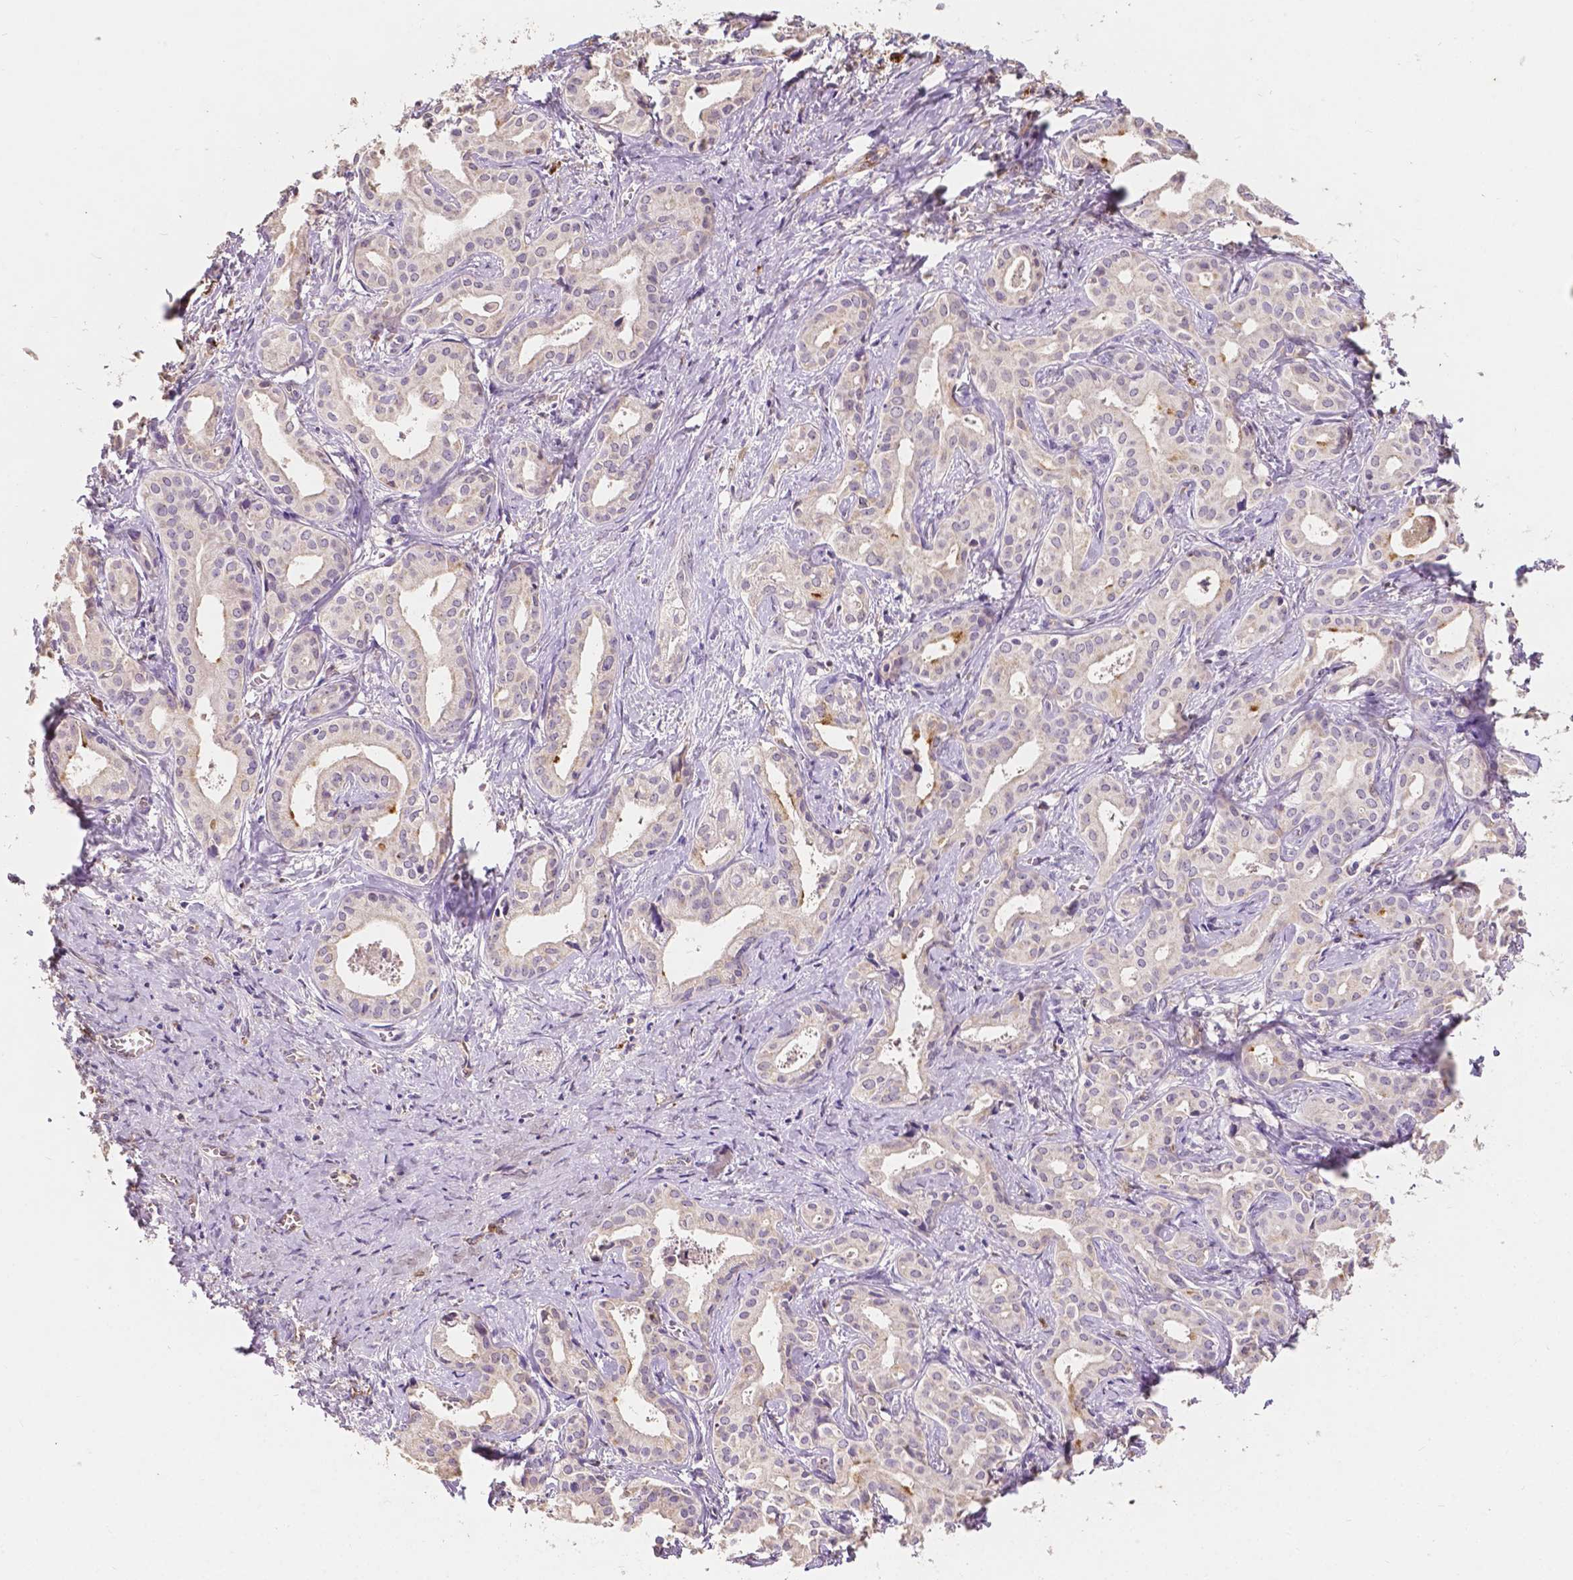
{"staining": {"intensity": "negative", "quantity": "none", "location": "none"}, "tissue": "liver cancer", "cell_type": "Tumor cells", "image_type": "cancer", "snomed": [{"axis": "morphology", "description": "Cholangiocarcinoma"}, {"axis": "topography", "description": "Liver"}], "caption": "Immunohistochemical staining of liver cancer (cholangiocarcinoma) shows no significant staining in tumor cells. (DAB (3,3'-diaminobenzidine) immunohistochemistry visualized using brightfield microscopy, high magnification).", "gene": "SLC22A4", "patient": {"sex": "female", "age": 65}}